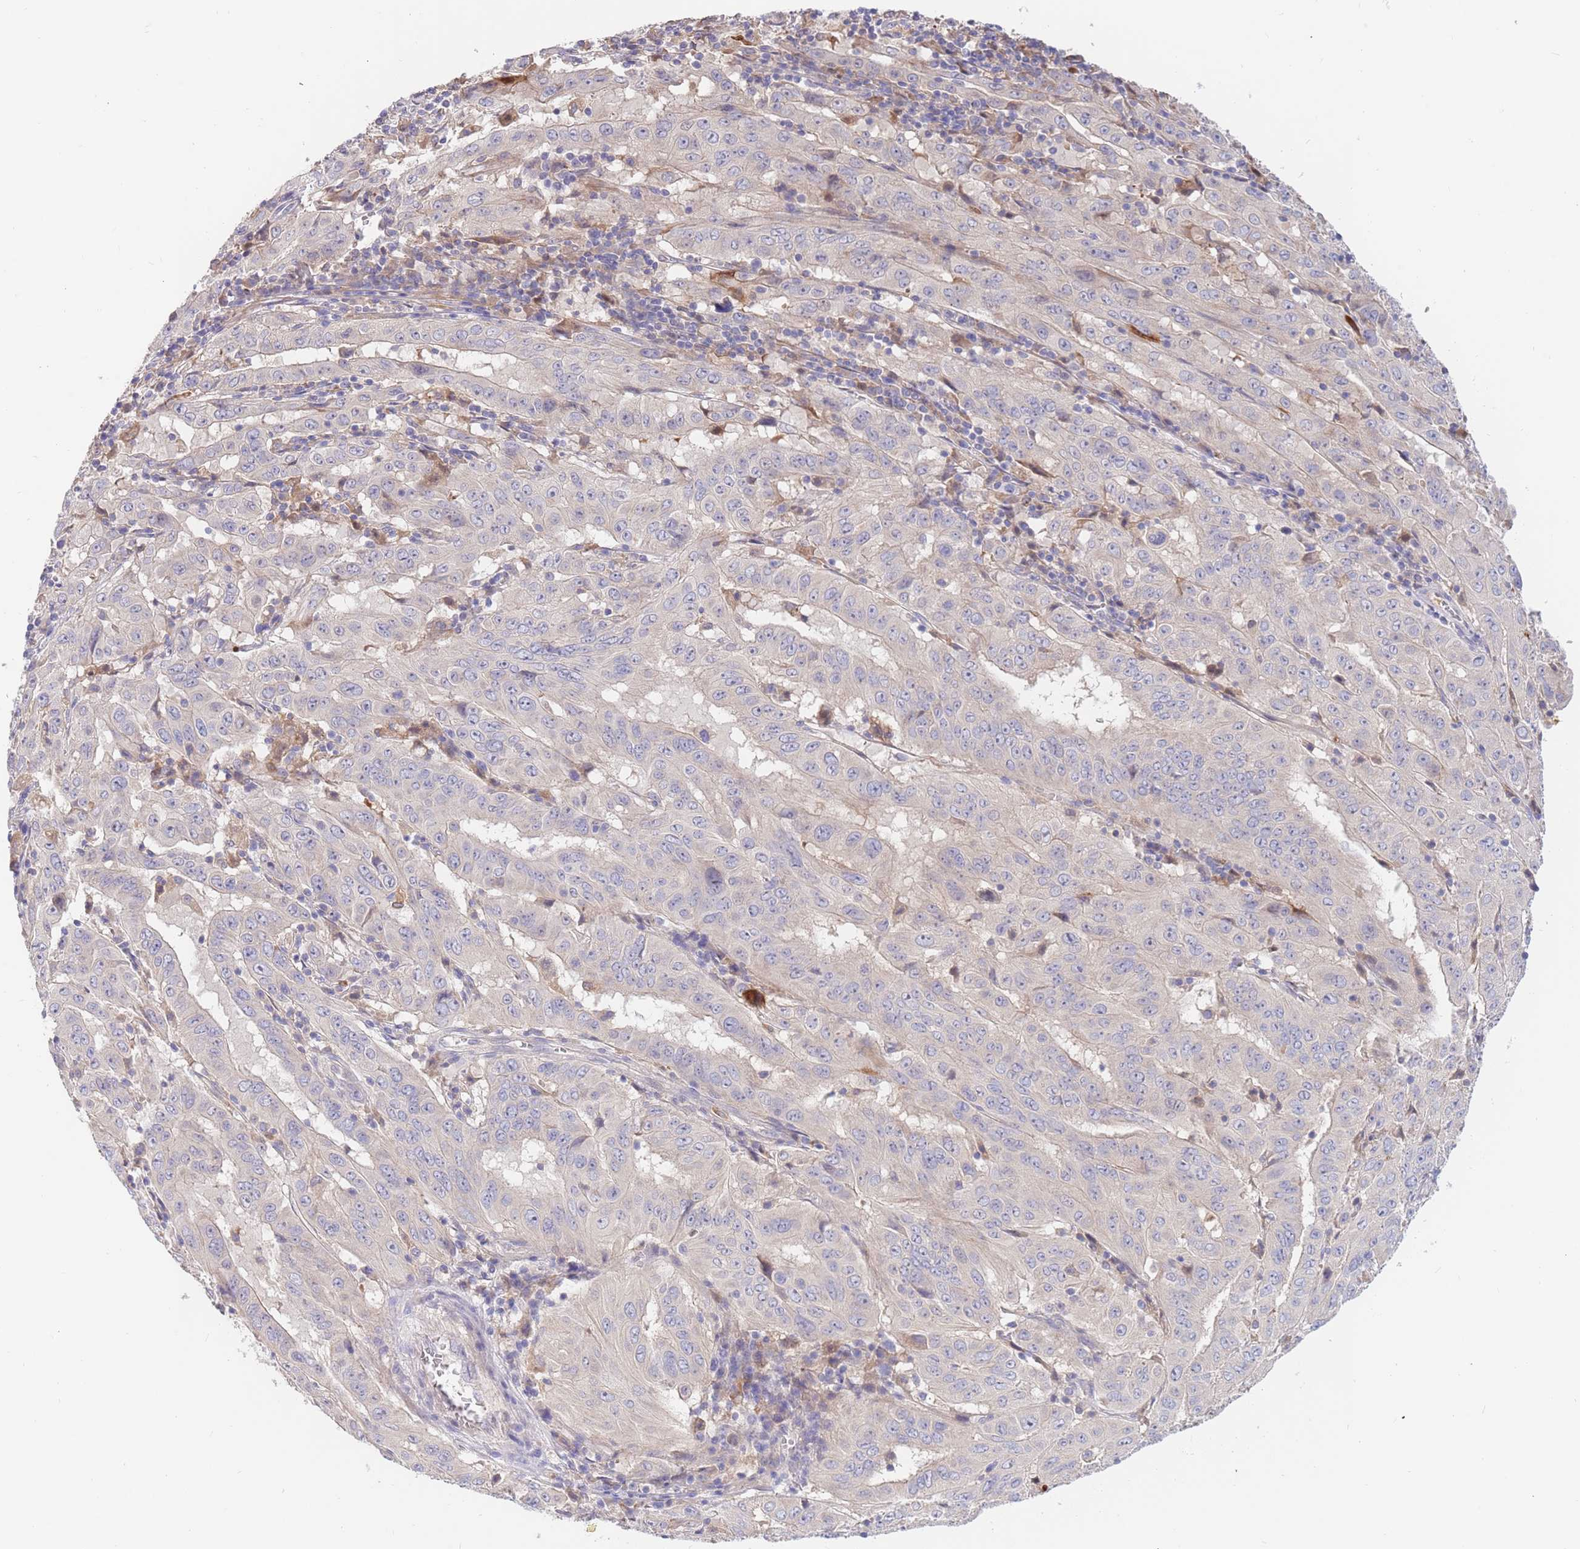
{"staining": {"intensity": "weak", "quantity": "<25%", "location": "cytoplasmic/membranous"}, "tissue": "pancreatic cancer", "cell_type": "Tumor cells", "image_type": "cancer", "snomed": [{"axis": "morphology", "description": "Adenocarcinoma, NOS"}, {"axis": "topography", "description": "Pancreas"}], "caption": "The immunohistochemistry (IHC) micrograph has no significant positivity in tumor cells of adenocarcinoma (pancreatic) tissue.", "gene": "BORCS5", "patient": {"sex": "male", "age": 63}}